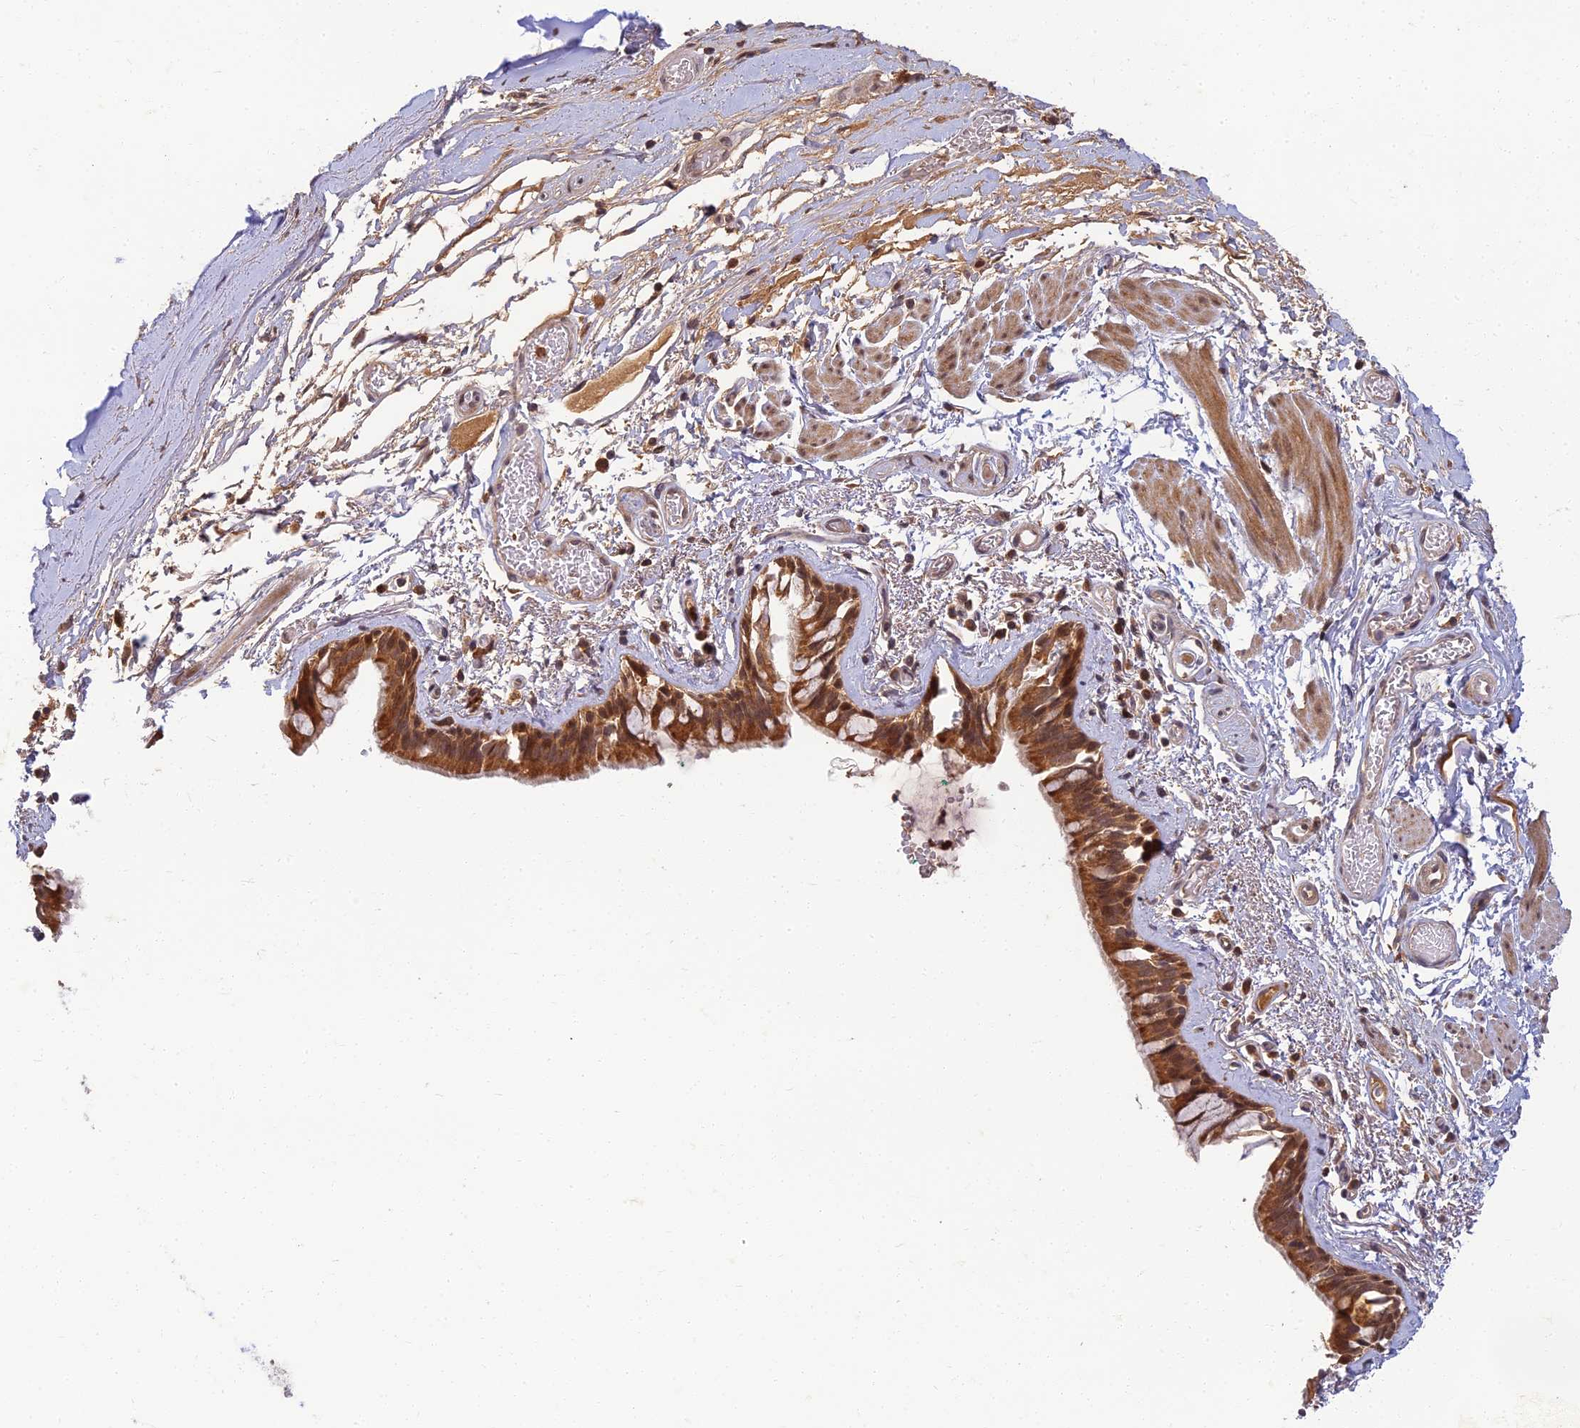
{"staining": {"intensity": "moderate", "quantity": ">75%", "location": "cytoplasmic/membranous"}, "tissue": "bronchus", "cell_type": "Respiratory epithelial cells", "image_type": "normal", "snomed": [{"axis": "morphology", "description": "Normal tissue, NOS"}, {"axis": "topography", "description": "Cartilage tissue"}], "caption": "Brown immunohistochemical staining in benign bronchus exhibits moderate cytoplasmic/membranous positivity in approximately >75% of respiratory epithelial cells. The staining is performed using DAB brown chromogen to label protein expression. The nuclei are counter-stained blue using hematoxylin.", "gene": "RGL3", "patient": {"sex": "male", "age": 63}}